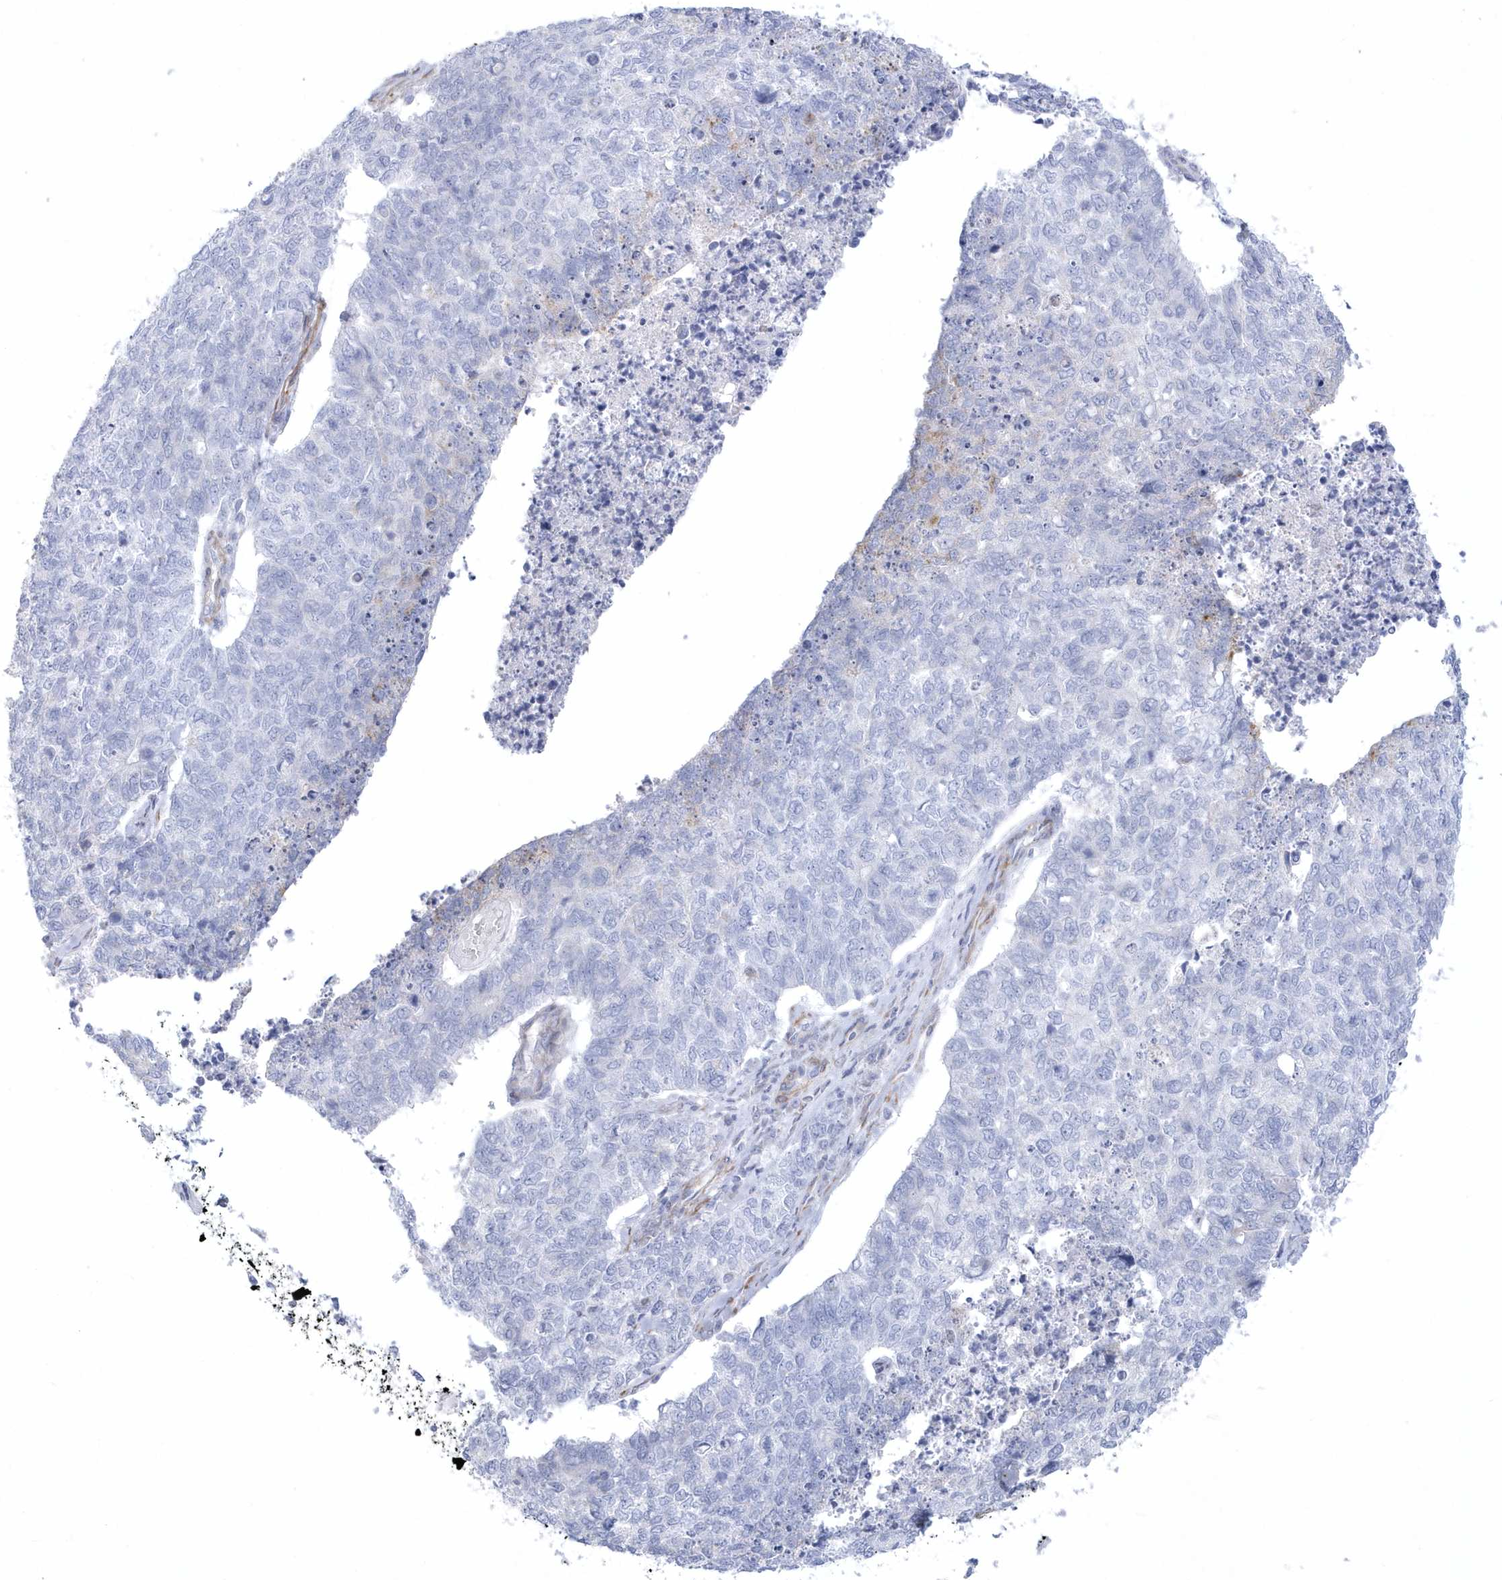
{"staining": {"intensity": "negative", "quantity": "none", "location": "none"}, "tissue": "cervical cancer", "cell_type": "Tumor cells", "image_type": "cancer", "snomed": [{"axis": "morphology", "description": "Squamous cell carcinoma, NOS"}, {"axis": "topography", "description": "Cervix"}], "caption": "The image reveals no staining of tumor cells in squamous cell carcinoma (cervical).", "gene": "WDR27", "patient": {"sex": "female", "age": 63}}